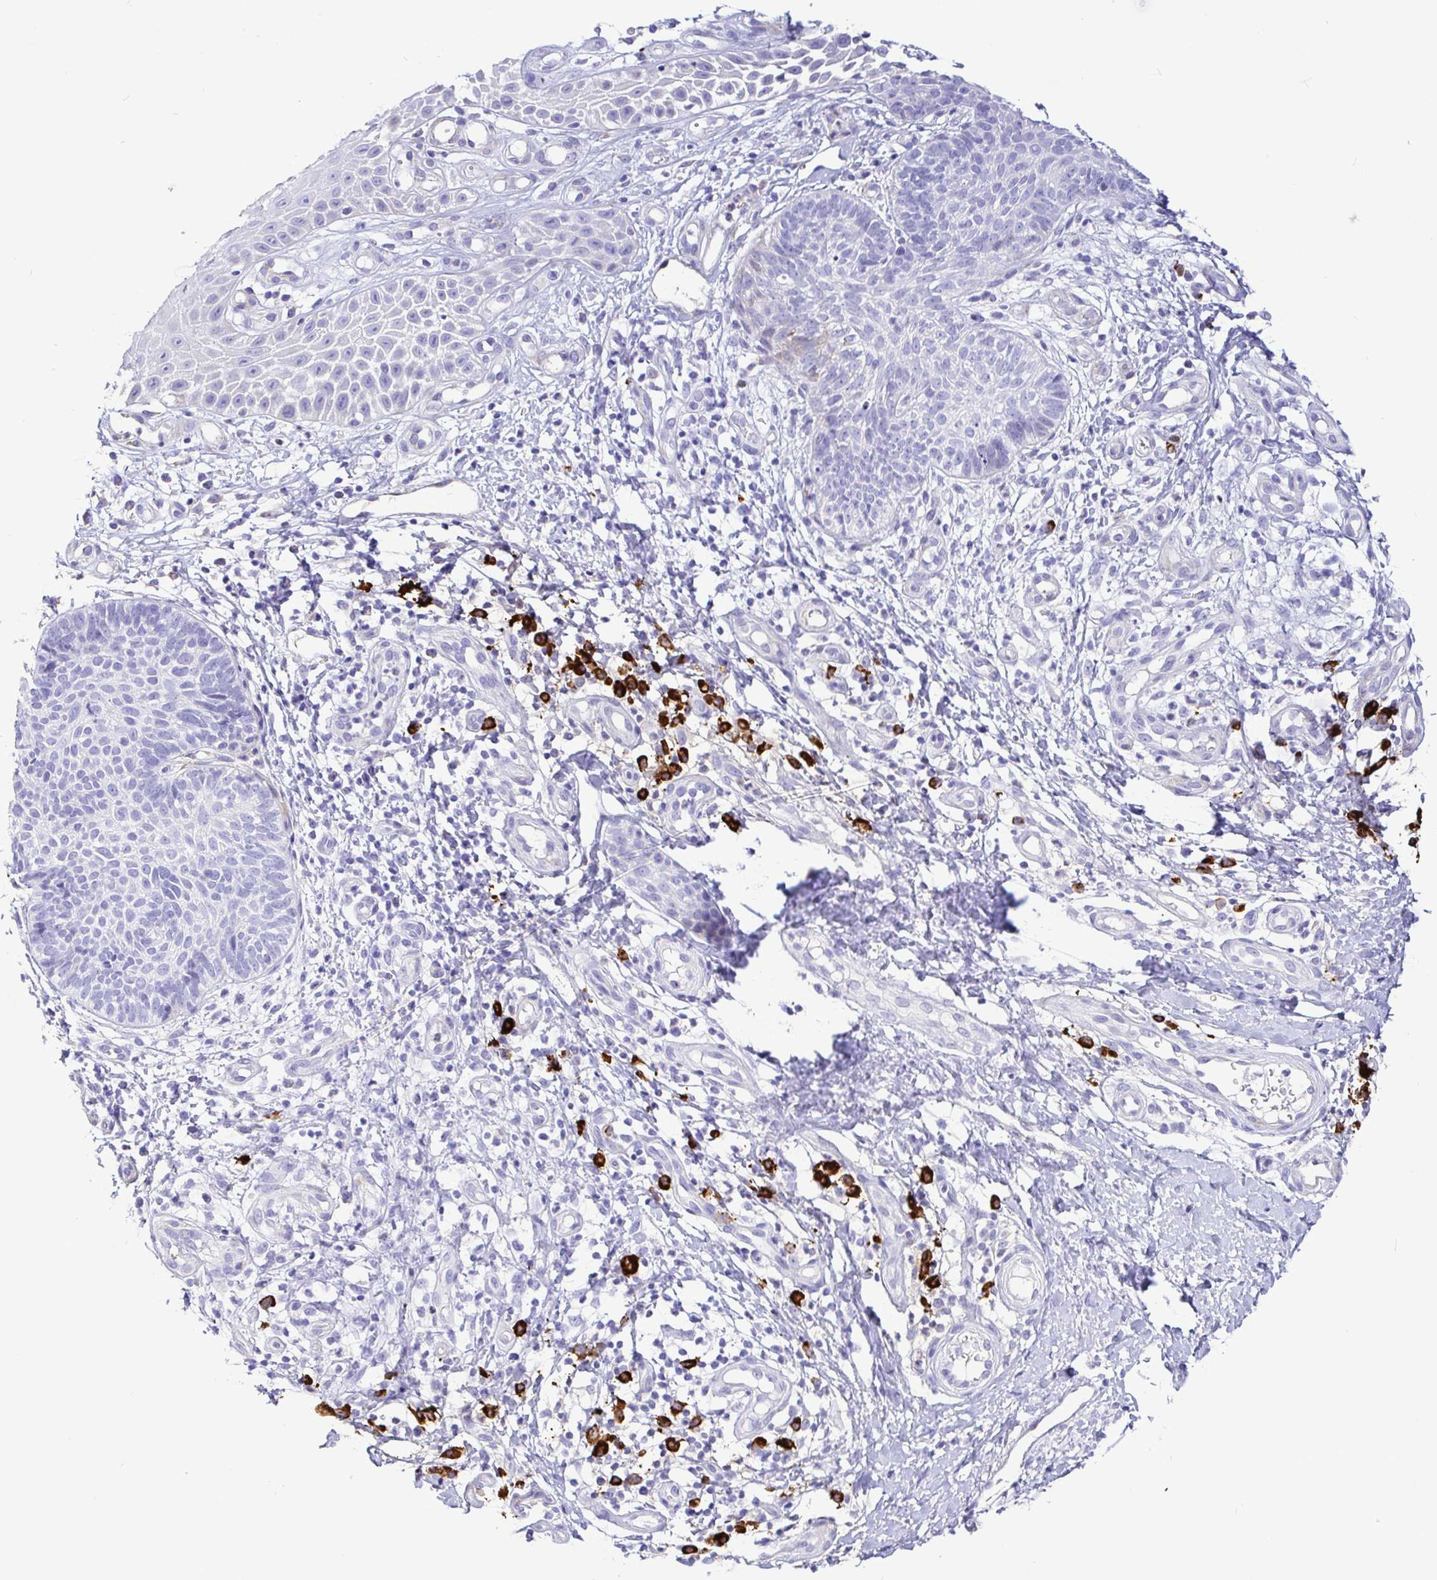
{"staining": {"intensity": "negative", "quantity": "none", "location": "none"}, "tissue": "skin cancer", "cell_type": "Tumor cells", "image_type": "cancer", "snomed": [{"axis": "morphology", "description": "Basal cell carcinoma"}, {"axis": "topography", "description": "Skin"}, {"axis": "topography", "description": "Skin of leg"}], "caption": "This is an immunohistochemistry micrograph of skin cancer (basal cell carcinoma). There is no positivity in tumor cells.", "gene": "CCDC62", "patient": {"sex": "female", "age": 87}}